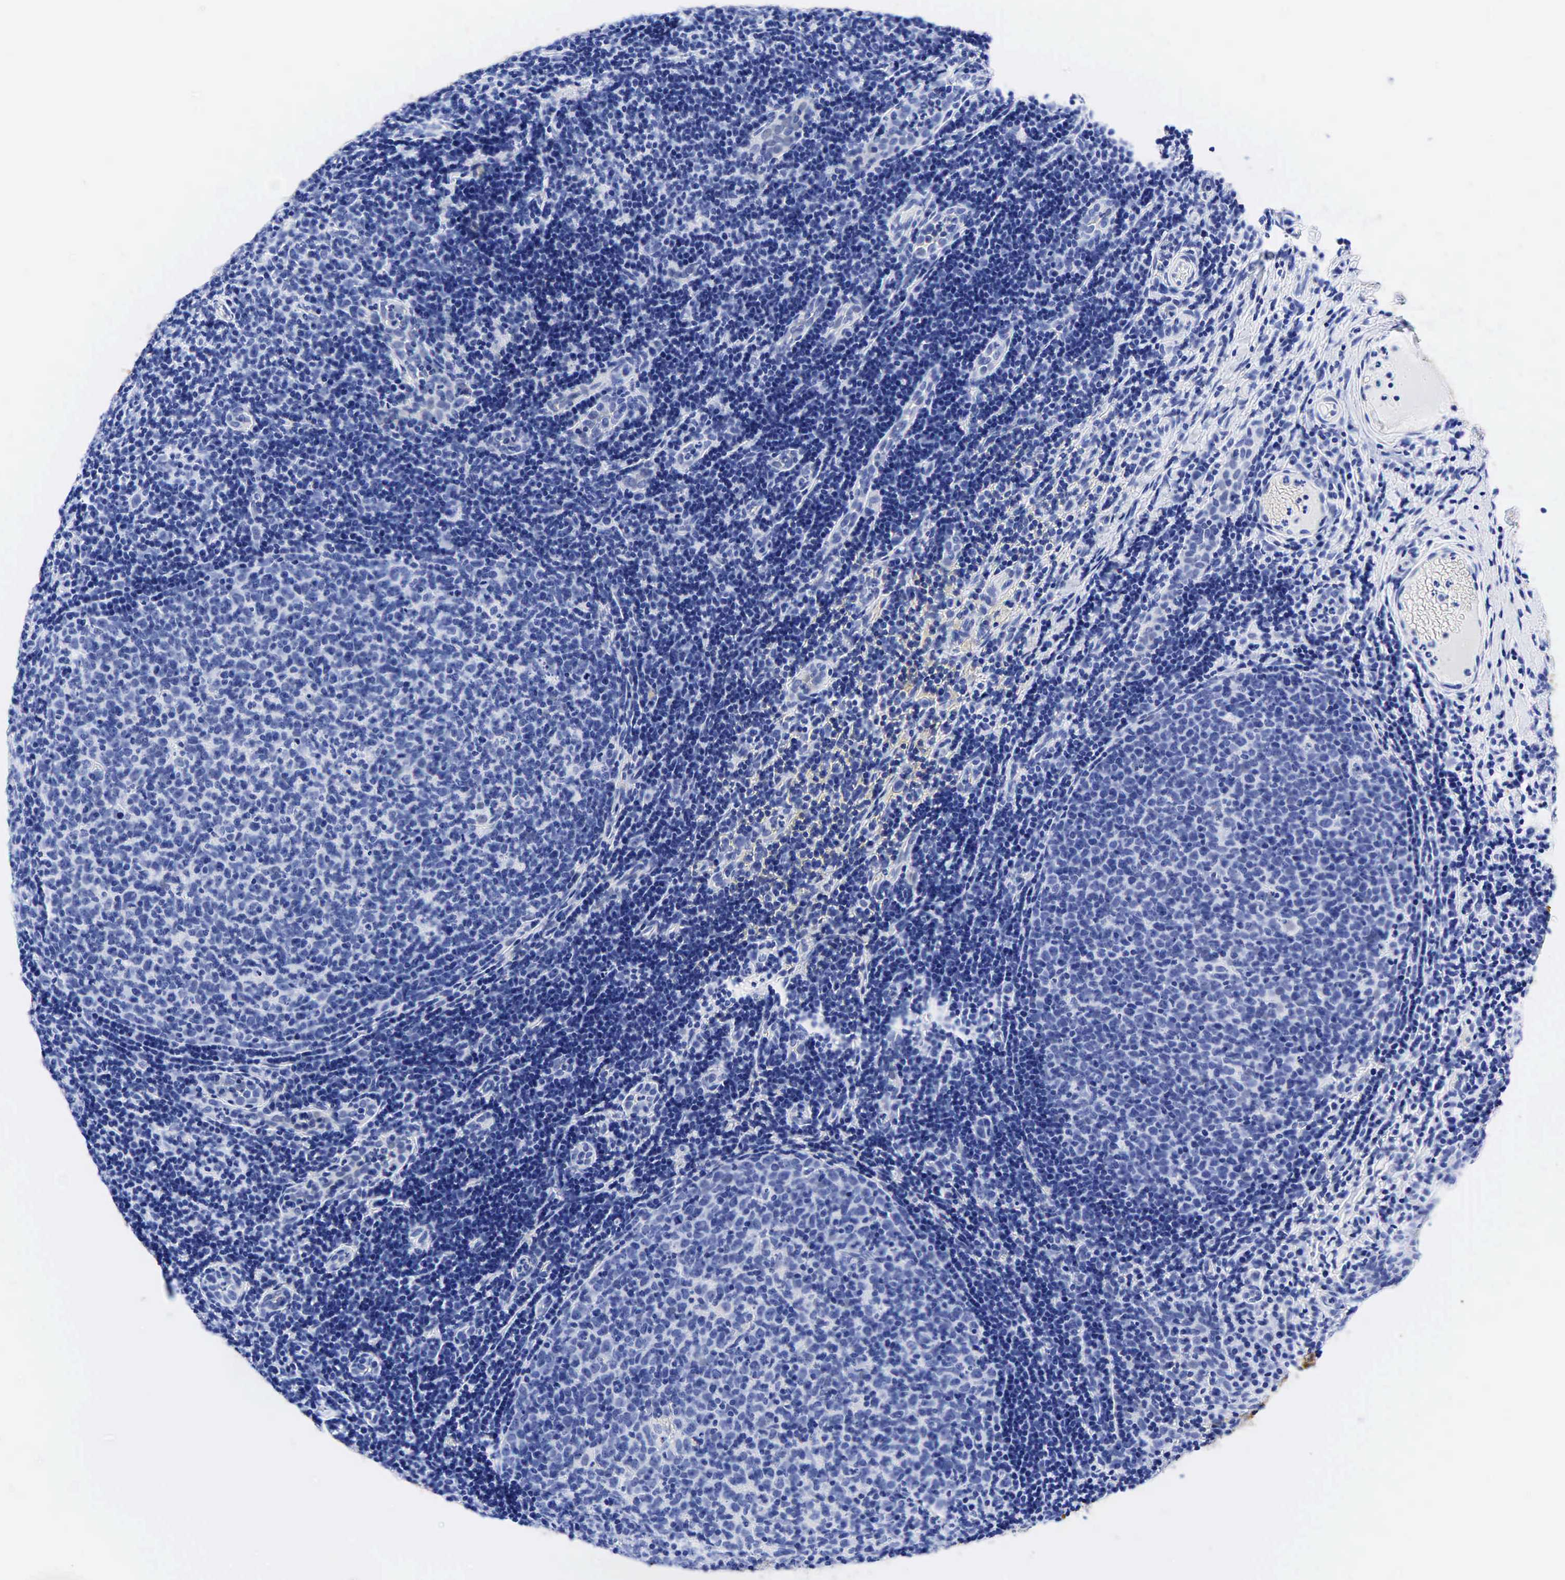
{"staining": {"intensity": "negative", "quantity": "none", "location": "none"}, "tissue": "tonsil", "cell_type": "Germinal center cells", "image_type": "normal", "snomed": [{"axis": "morphology", "description": "Normal tissue, NOS"}, {"axis": "topography", "description": "Tonsil"}], "caption": "IHC micrograph of unremarkable tonsil: human tonsil stained with DAB (3,3'-diaminobenzidine) reveals no significant protein positivity in germinal center cells. Nuclei are stained in blue.", "gene": "CEACAM5", "patient": {"sex": "female", "age": 3}}